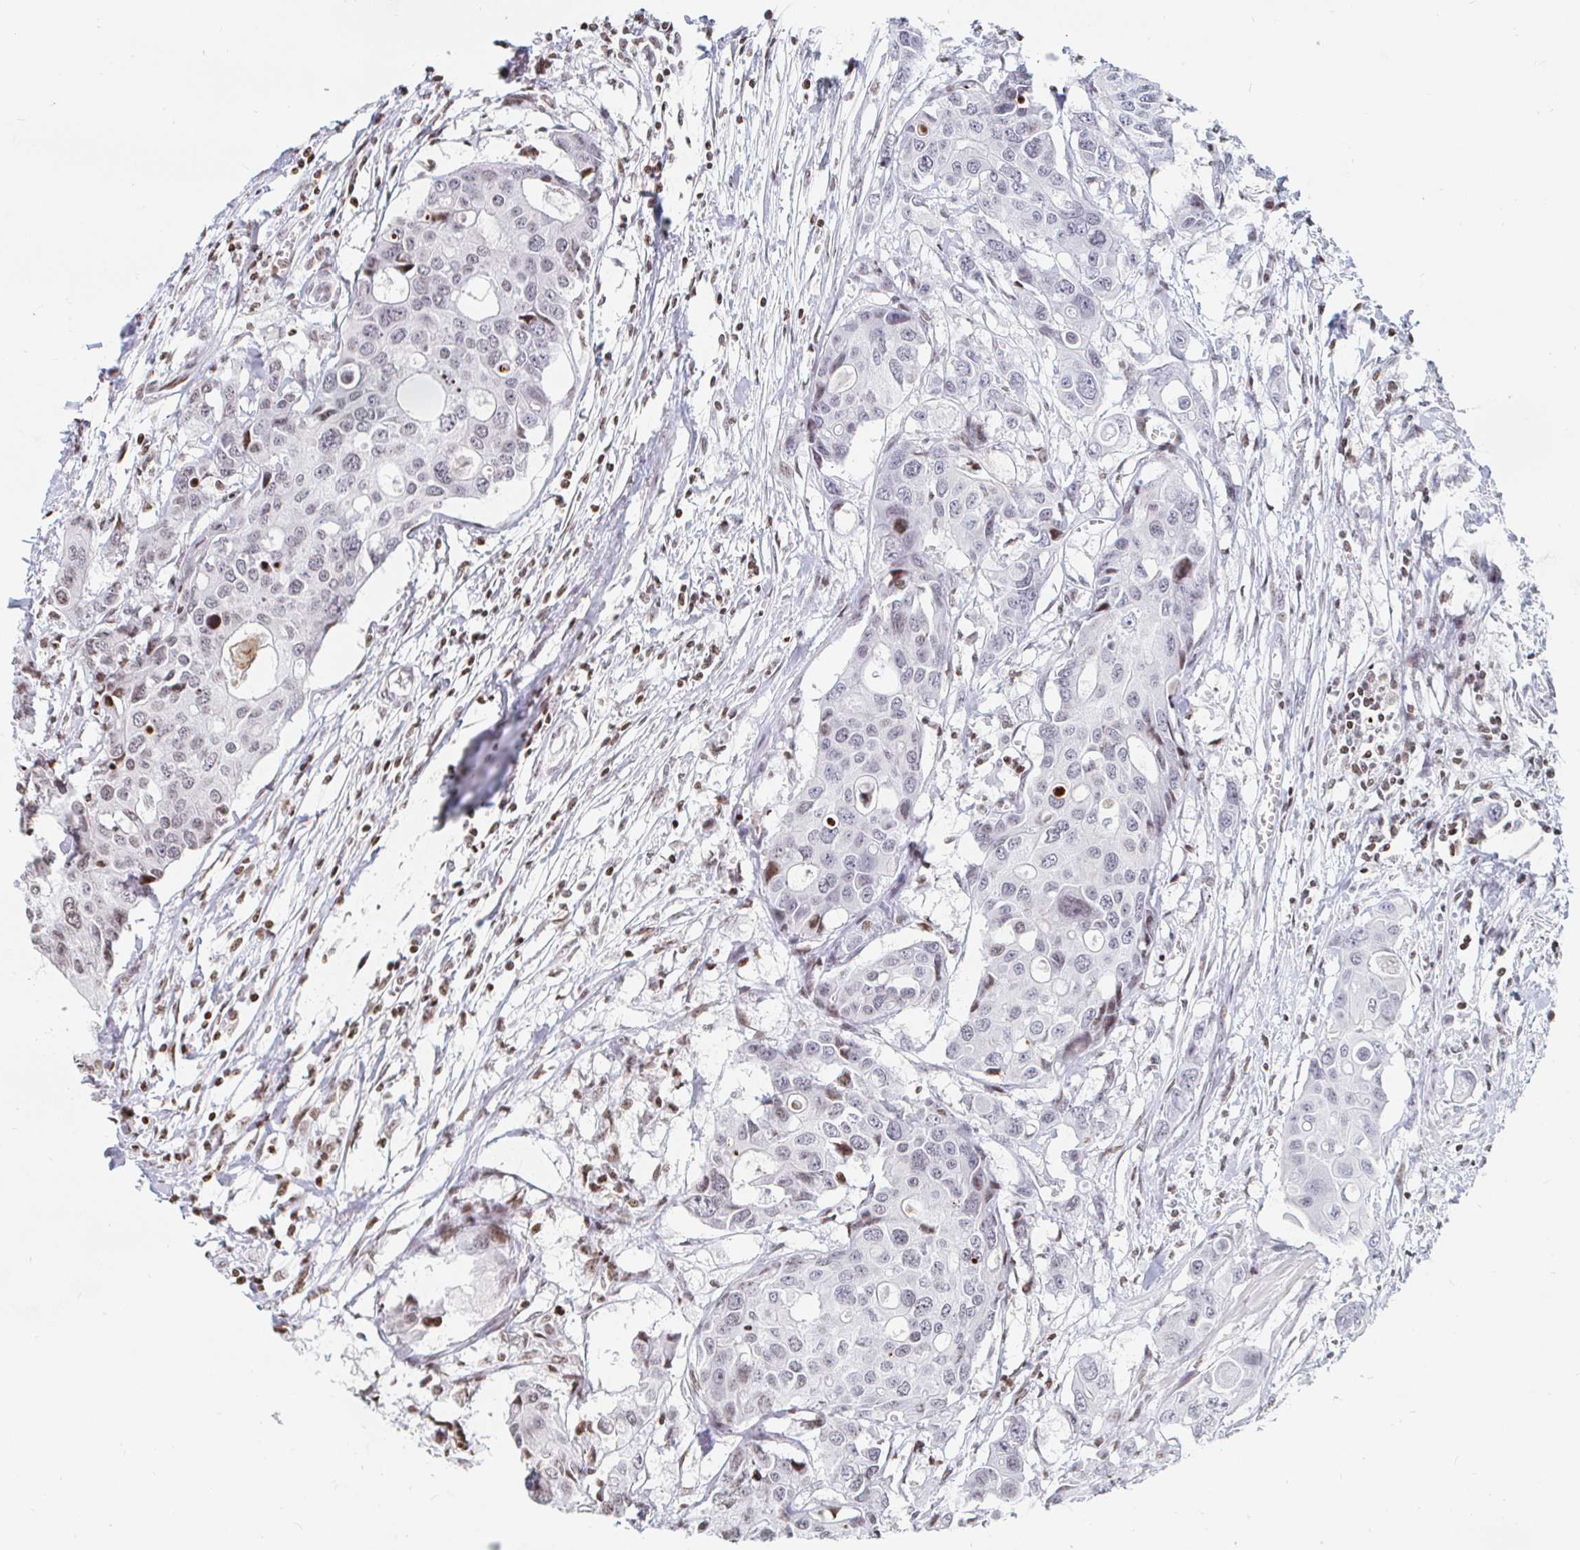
{"staining": {"intensity": "weak", "quantity": "<25%", "location": "nuclear"}, "tissue": "colorectal cancer", "cell_type": "Tumor cells", "image_type": "cancer", "snomed": [{"axis": "morphology", "description": "Adenocarcinoma, NOS"}, {"axis": "topography", "description": "Colon"}], "caption": "Immunohistochemistry image of neoplastic tissue: human colorectal cancer stained with DAB (3,3'-diaminobenzidine) exhibits no significant protein staining in tumor cells.", "gene": "HOXC10", "patient": {"sex": "male", "age": 77}}